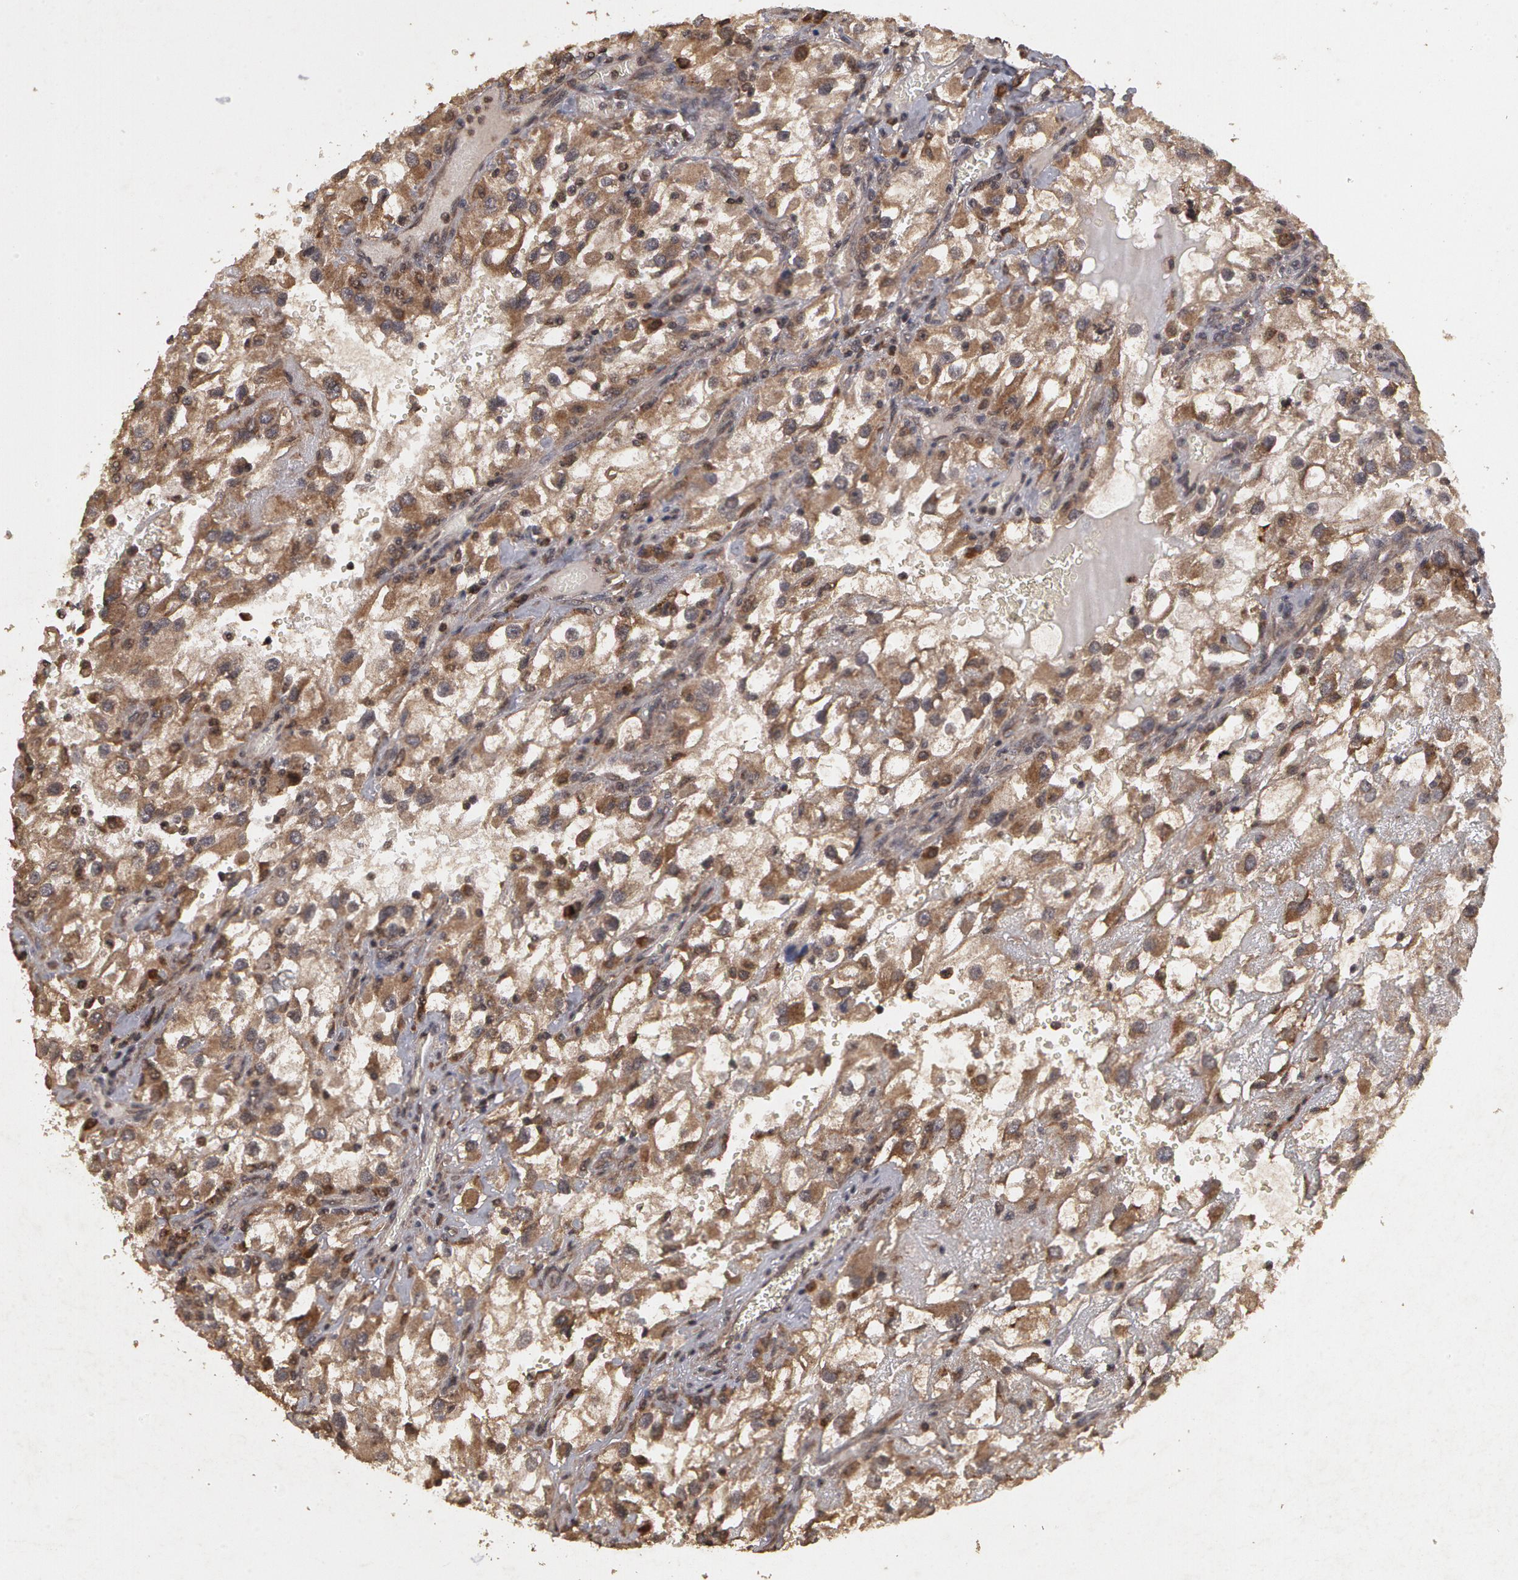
{"staining": {"intensity": "weak", "quantity": "25%-75%", "location": "cytoplasmic/membranous"}, "tissue": "renal cancer", "cell_type": "Tumor cells", "image_type": "cancer", "snomed": [{"axis": "morphology", "description": "Adenocarcinoma, NOS"}, {"axis": "topography", "description": "Kidney"}], "caption": "Human renal cancer stained for a protein (brown) reveals weak cytoplasmic/membranous positive expression in about 25%-75% of tumor cells.", "gene": "CALR", "patient": {"sex": "female", "age": 52}}